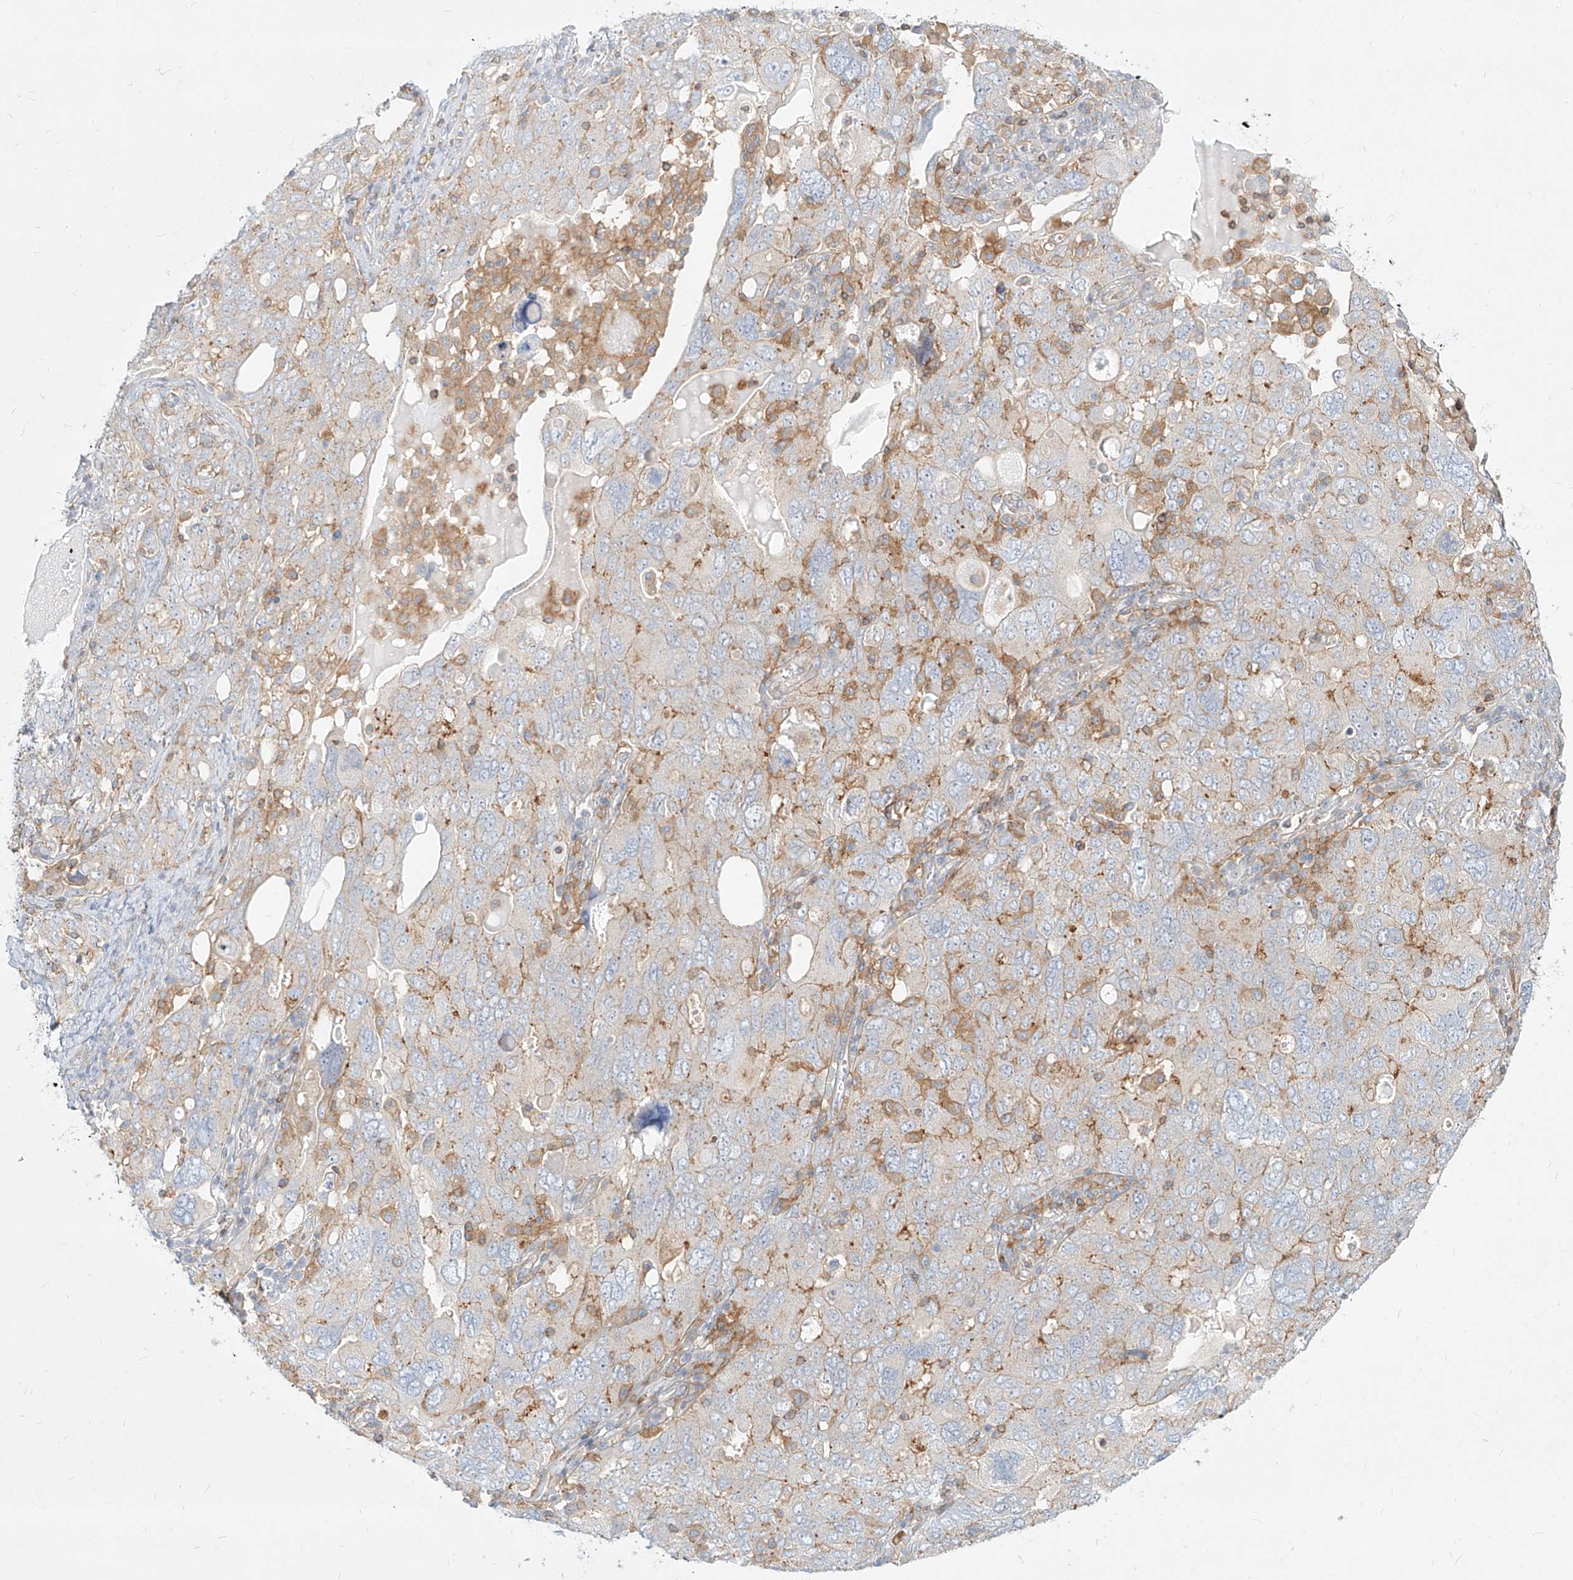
{"staining": {"intensity": "negative", "quantity": "none", "location": "none"}, "tissue": "ovarian cancer", "cell_type": "Tumor cells", "image_type": "cancer", "snomed": [{"axis": "morphology", "description": "Carcinoma, endometroid"}, {"axis": "topography", "description": "Ovary"}], "caption": "Ovarian endometroid carcinoma was stained to show a protein in brown. There is no significant positivity in tumor cells.", "gene": "SLC2A12", "patient": {"sex": "female", "age": 62}}